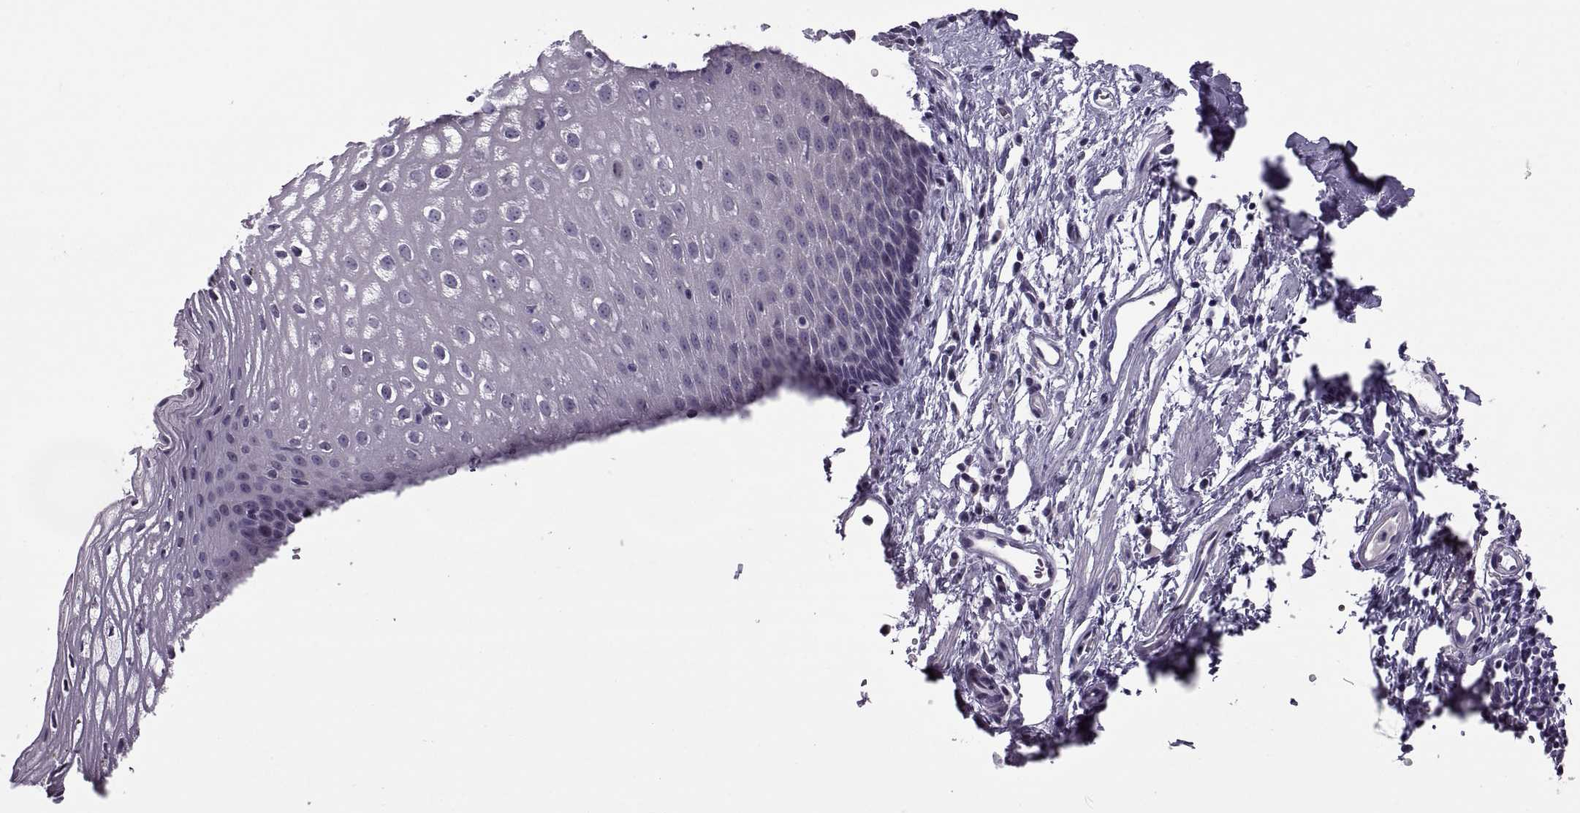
{"staining": {"intensity": "negative", "quantity": "none", "location": "none"}, "tissue": "esophagus", "cell_type": "Squamous epithelial cells", "image_type": "normal", "snomed": [{"axis": "morphology", "description": "Normal tissue, NOS"}, {"axis": "topography", "description": "Esophagus"}], "caption": "This is a micrograph of immunohistochemistry staining of benign esophagus, which shows no staining in squamous epithelial cells.", "gene": "MAGEB1", "patient": {"sex": "male", "age": 72}}